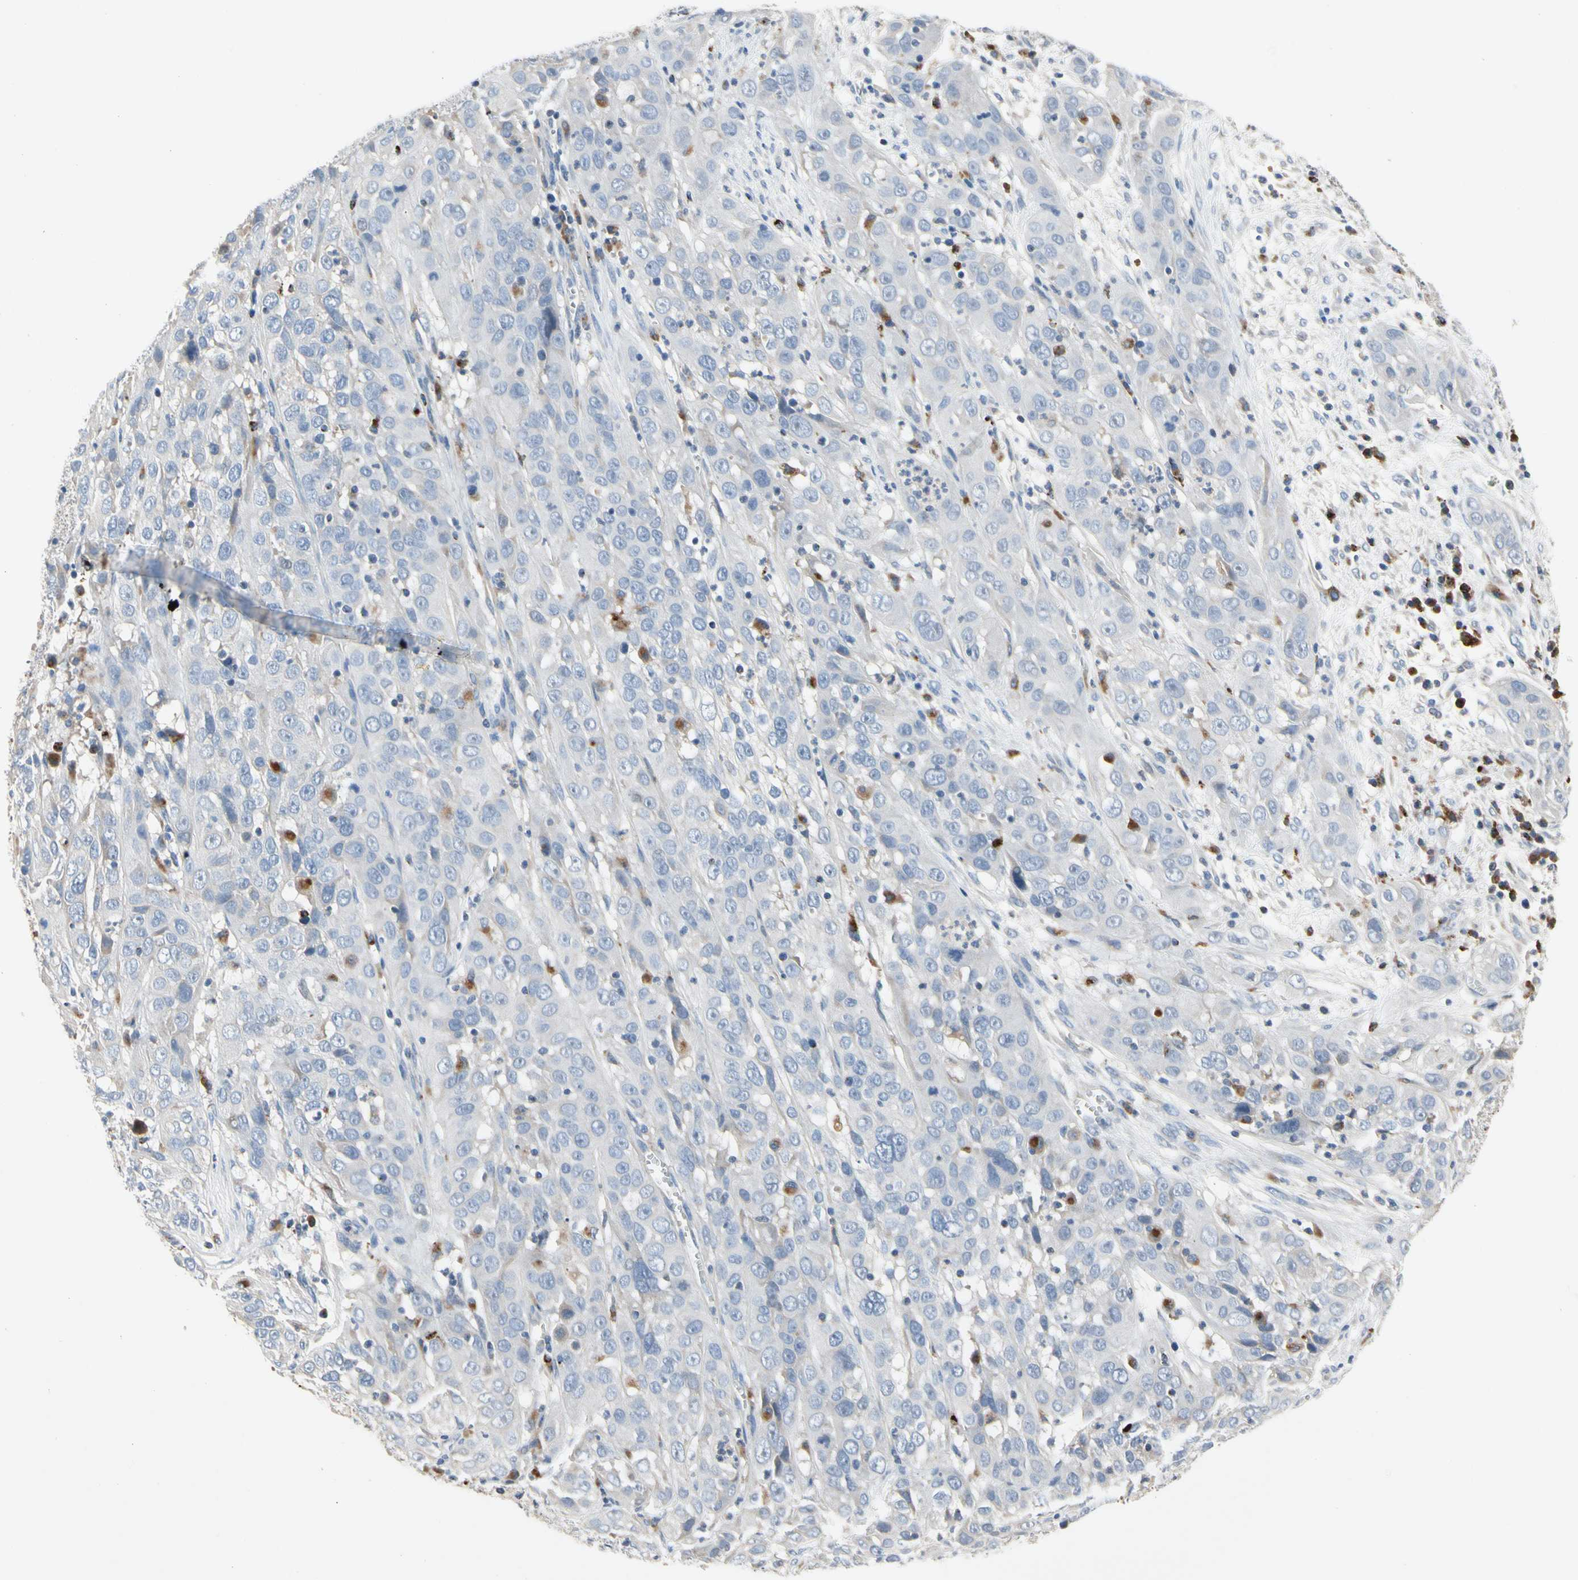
{"staining": {"intensity": "negative", "quantity": "none", "location": "none"}, "tissue": "cervical cancer", "cell_type": "Tumor cells", "image_type": "cancer", "snomed": [{"axis": "morphology", "description": "Squamous cell carcinoma, NOS"}, {"axis": "topography", "description": "Cervix"}], "caption": "Tumor cells show no significant positivity in cervical cancer (squamous cell carcinoma).", "gene": "ADA2", "patient": {"sex": "female", "age": 32}}